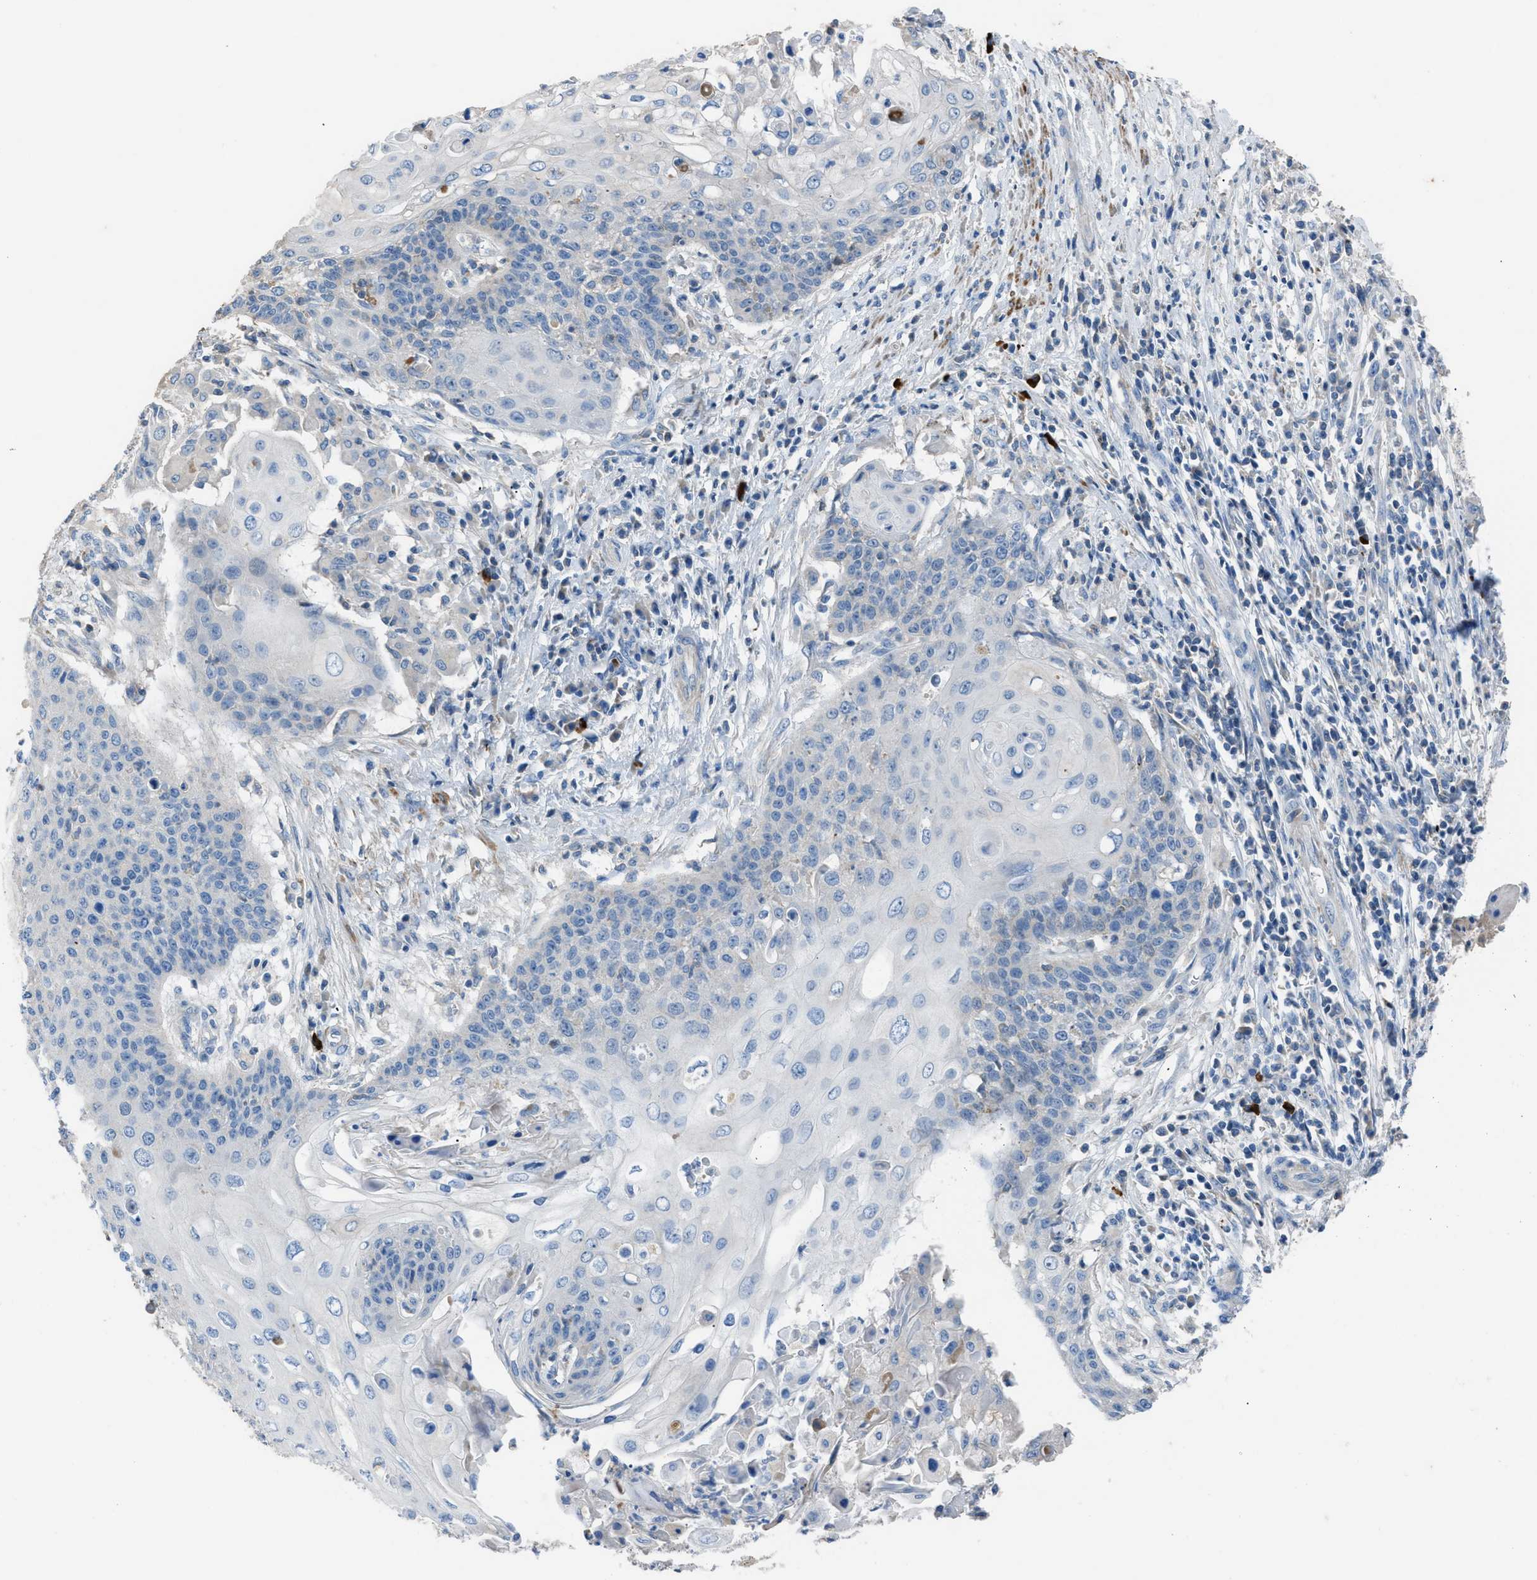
{"staining": {"intensity": "negative", "quantity": "none", "location": "none"}, "tissue": "cervical cancer", "cell_type": "Tumor cells", "image_type": "cancer", "snomed": [{"axis": "morphology", "description": "Squamous cell carcinoma, NOS"}, {"axis": "topography", "description": "Cervix"}], "caption": "This is an immunohistochemistry histopathology image of squamous cell carcinoma (cervical). There is no expression in tumor cells.", "gene": "SGCZ", "patient": {"sex": "female", "age": 39}}